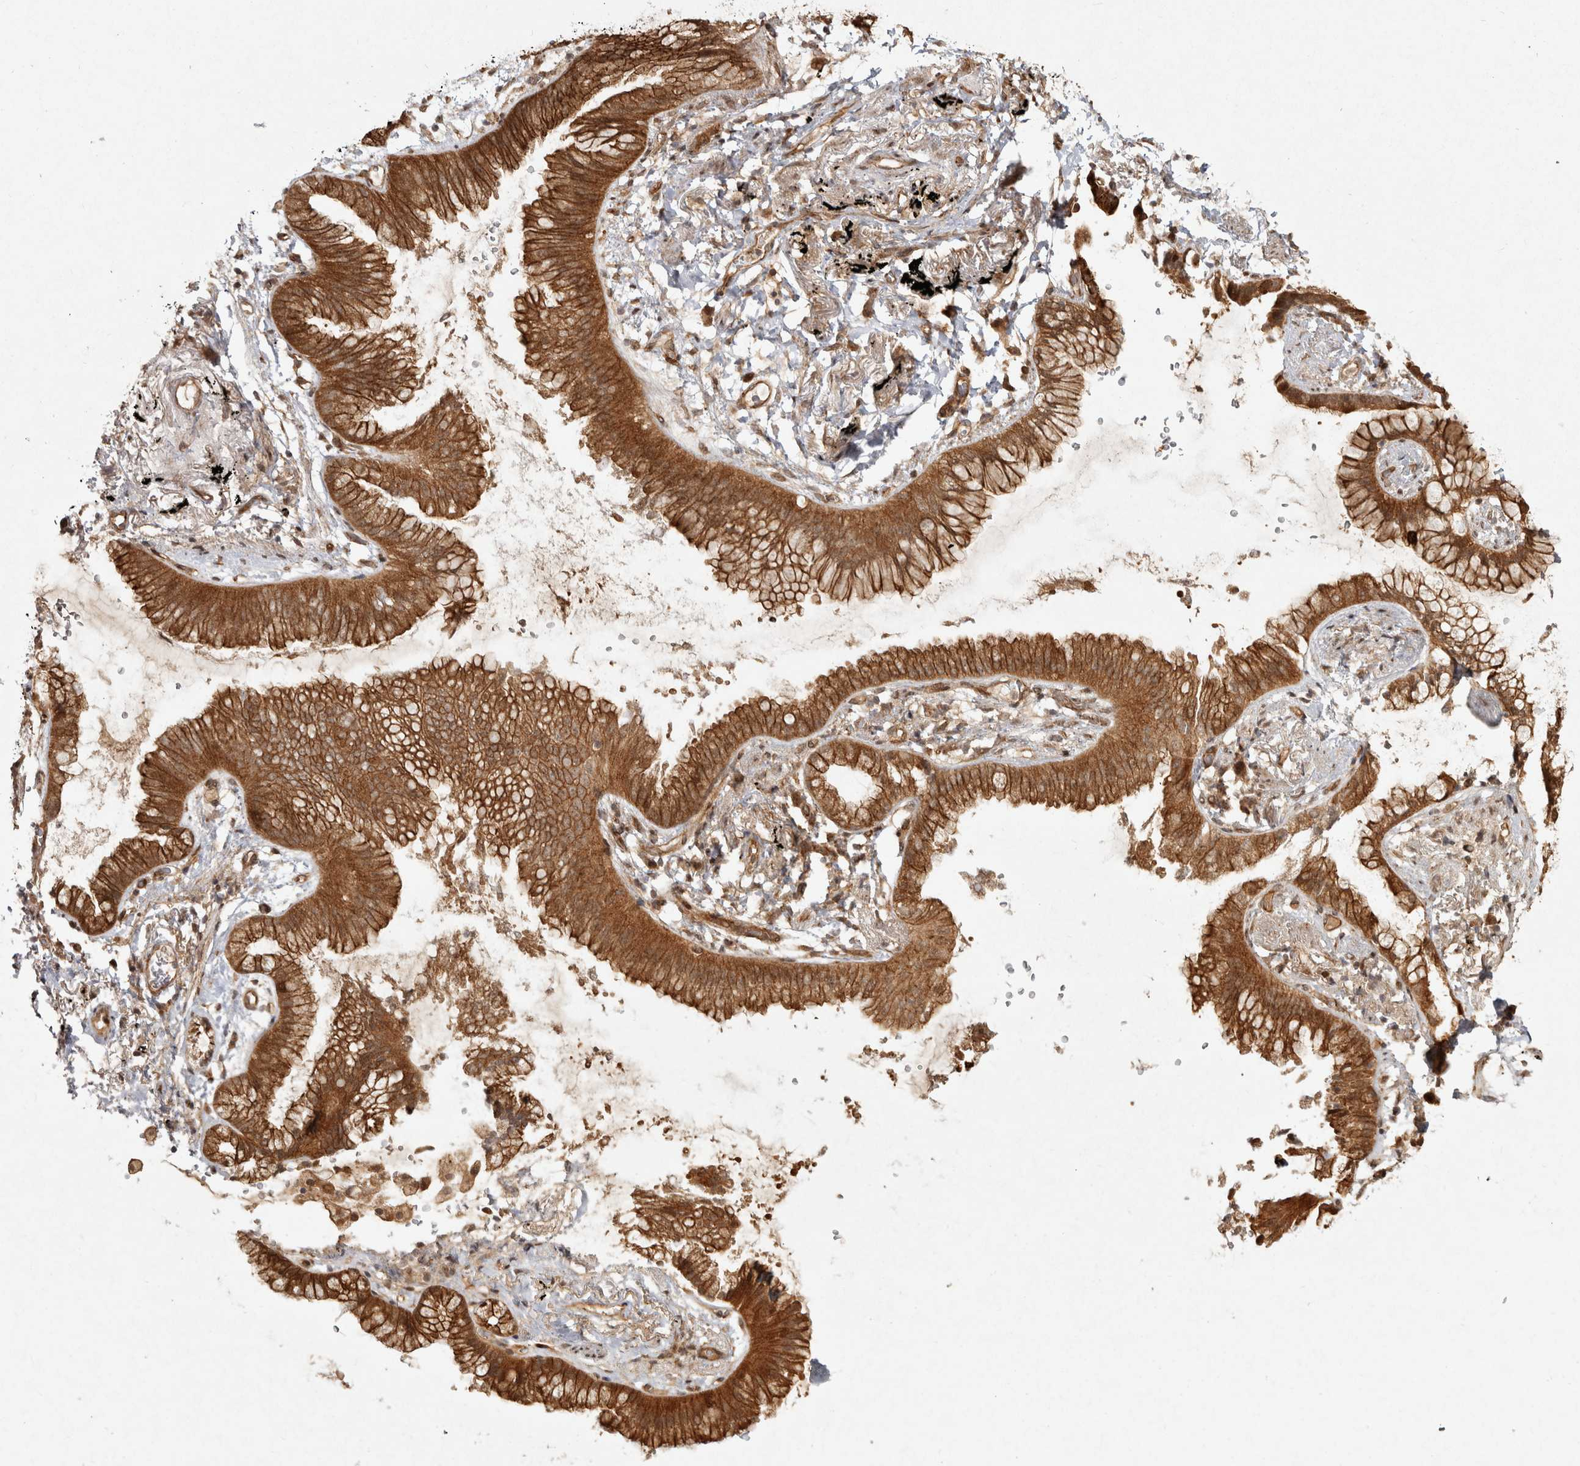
{"staining": {"intensity": "moderate", "quantity": ">75%", "location": "cytoplasmic/membranous"}, "tissue": "lung cancer", "cell_type": "Tumor cells", "image_type": "cancer", "snomed": [{"axis": "morphology", "description": "Adenocarcinoma, NOS"}, {"axis": "topography", "description": "Lung"}], "caption": "Immunohistochemistry histopathology image of human lung adenocarcinoma stained for a protein (brown), which exhibits medium levels of moderate cytoplasmic/membranous expression in about >75% of tumor cells.", "gene": "CAMSAP2", "patient": {"sex": "female", "age": 70}}